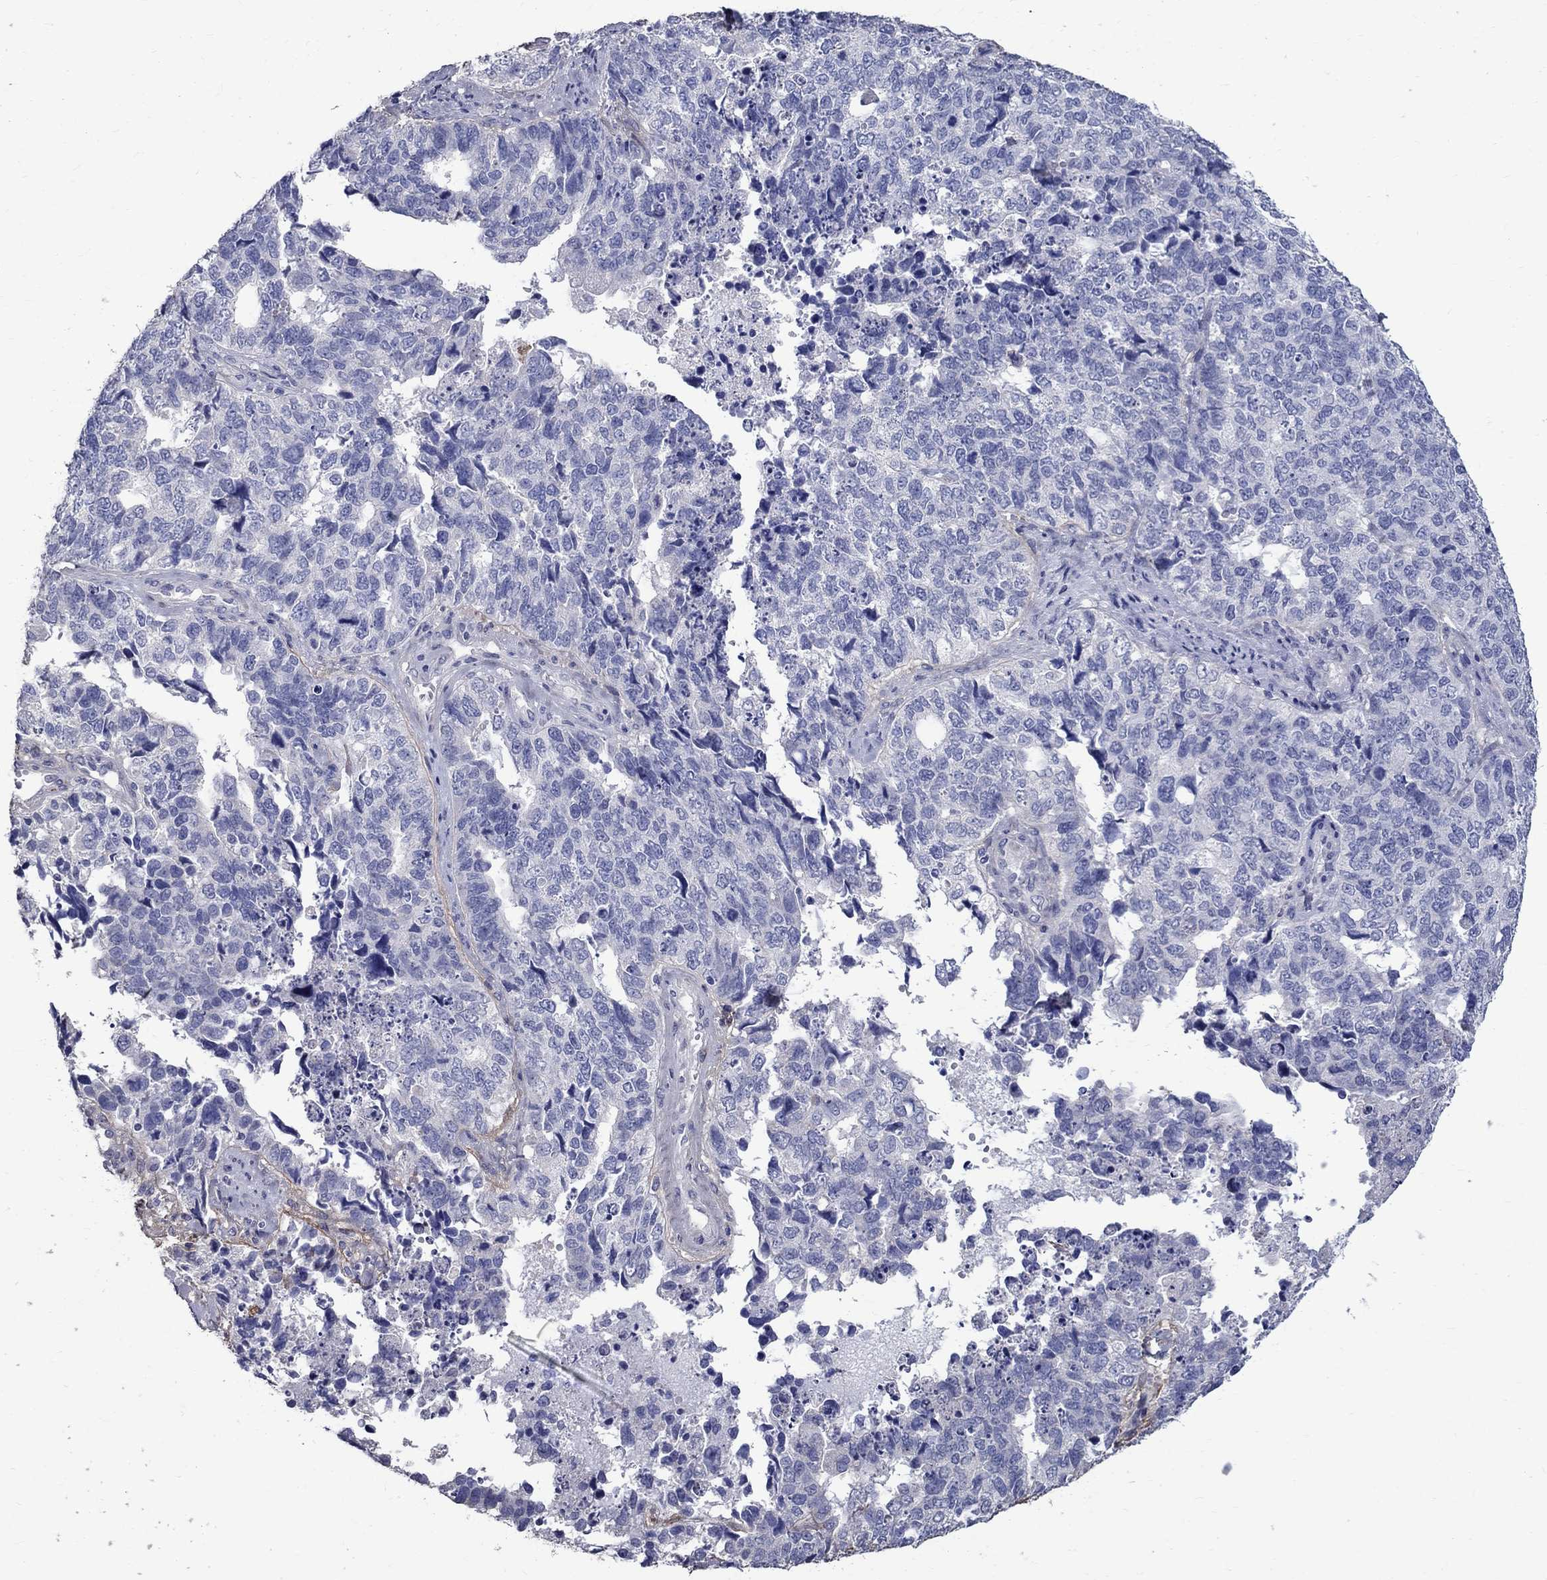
{"staining": {"intensity": "negative", "quantity": "none", "location": "none"}, "tissue": "cervical cancer", "cell_type": "Tumor cells", "image_type": "cancer", "snomed": [{"axis": "morphology", "description": "Squamous cell carcinoma, NOS"}, {"axis": "topography", "description": "Cervix"}], "caption": "High power microscopy image of an immunohistochemistry micrograph of cervical cancer (squamous cell carcinoma), revealing no significant expression in tumor cells.", "gene": "ANXA10", "patient": {"sex": "female", "age": 63}}